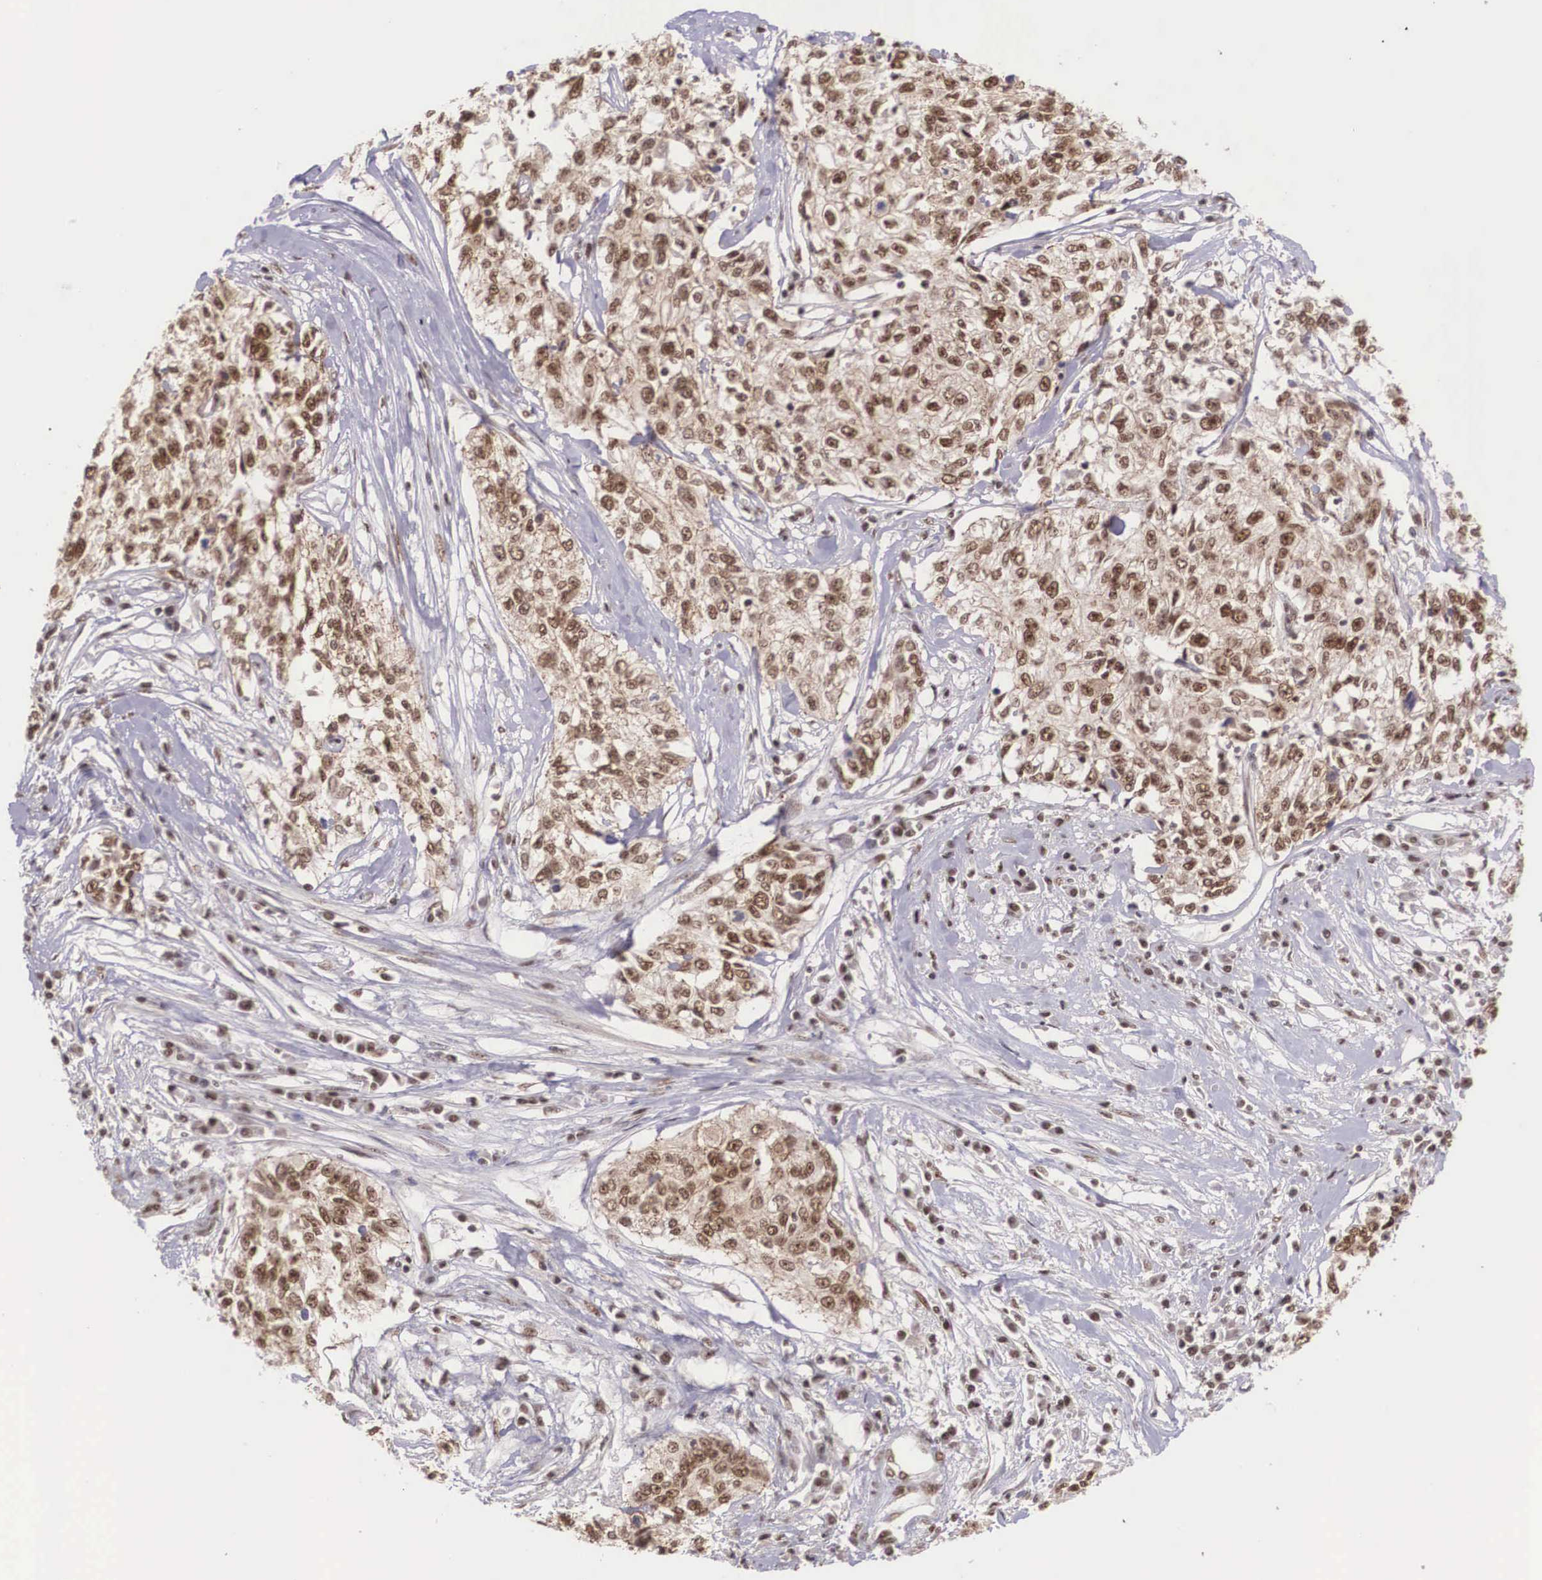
{"staining": {"intensity": "moderate", "quantity": ">75%", "location": "cytoplasmic/membranous,nuclear"}, "tissue": "cervical cancer", "cell_type": "Tumor cells", "image_type": "cancer", "snomed": [{"axis": "morphology", "description": "Squamous cell carcinoma, NOS"}, {"axis": "topography", "description": "Cervix"}], "caption": "Cervical cancer stained with a brown dye exhibits moderate cytoplasmic/membranous and nuclear positive positivity in about >75% of tumor cells.", "gene": "POLR2F", "patient": {"sex": "female", "age": 57}}